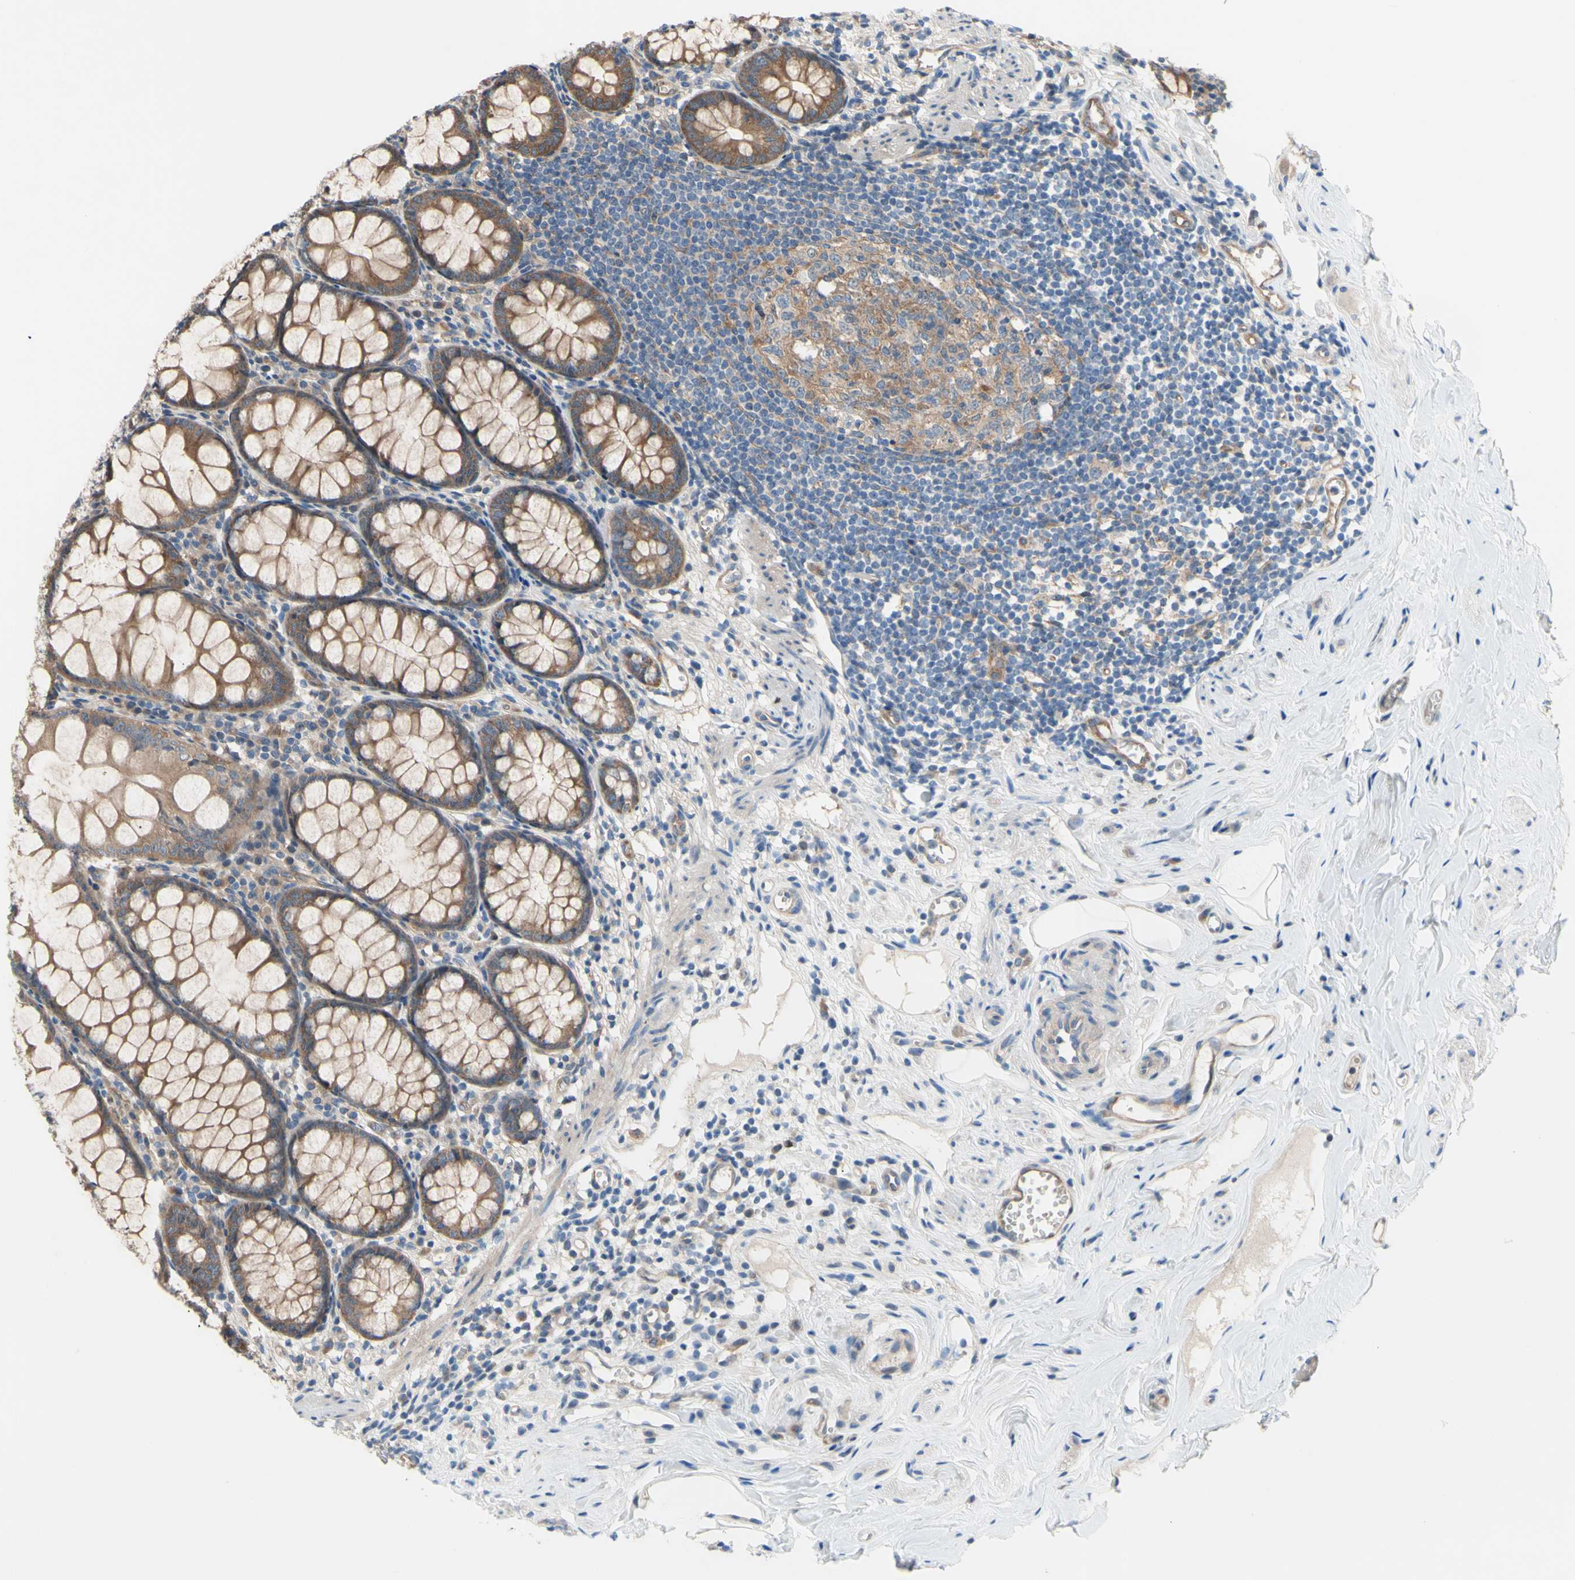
{"staining": {"intensity": "moderate", "quantity": ">75%", "location": "cytoplasmic/membranous"}, "tissue": "appendix", "cell_type": "Glandular cells", "image_type": "normal", "snomed": [{"axis": "morphology", "description": "Normal tissue, NOS"}, {"axis": "topography", "description": "Appendix"}], "caption": "Brown immunohistochemical staining in normal appendix shows moderate cytoplasmic/membranous positivity in approximately >75% of glandular cells. (IHC, brightfield microscopy, high magnification).", "gene": "DYNLRB1", "patient": {"sex": "female", "age": 77}}